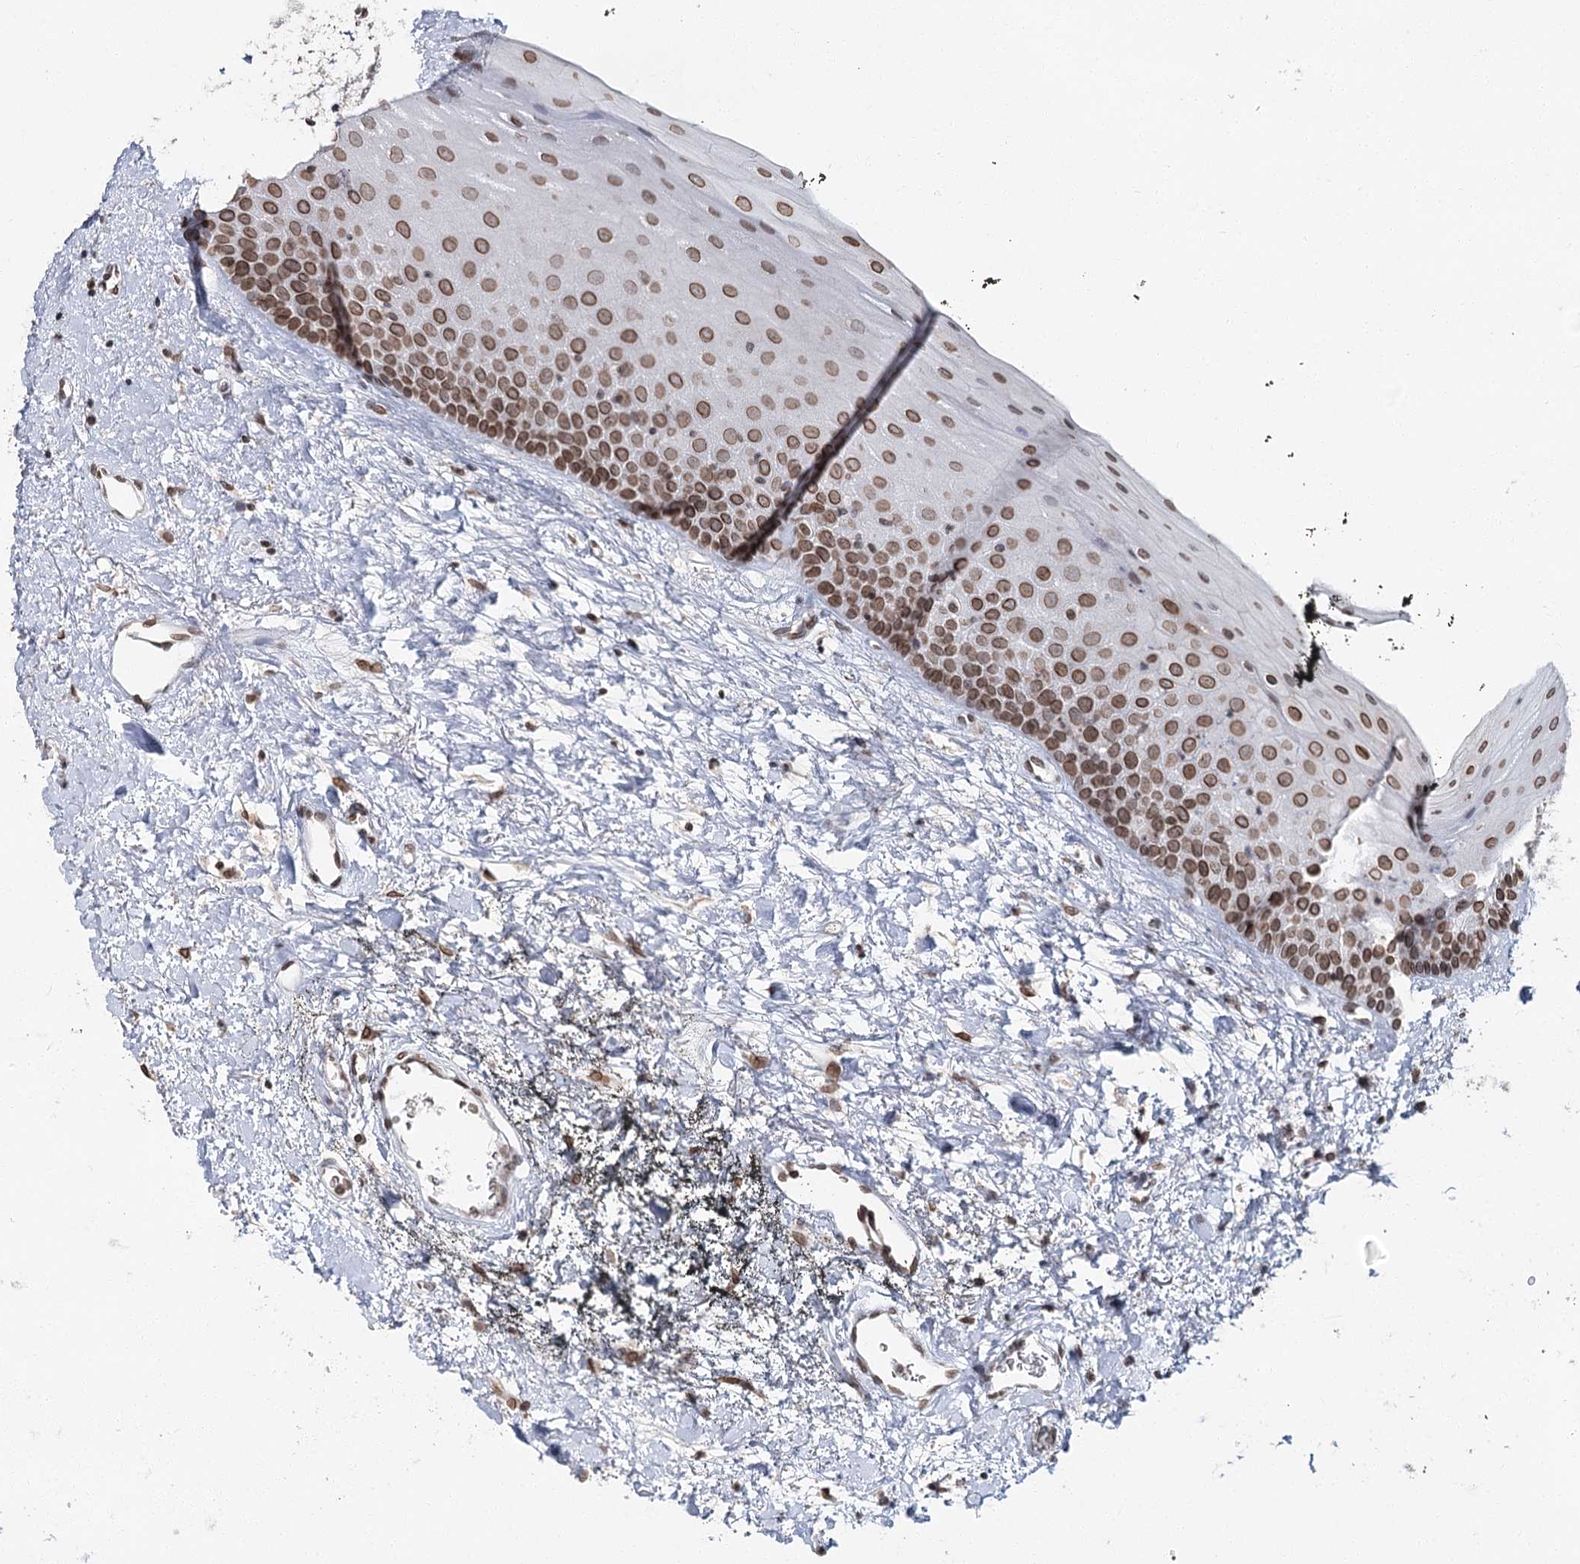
{"staining": {"intensity": "moderate", "quantity": ">75%", "location": "cytoplasmic/membranous,nuclear"}, "tissue": "oral mucosa", "cell_type": "Squamous epithelial cells", "image_type": "normal", "snomed": [{"axis": "morphology", "description": "Normal tissue, NOS"}, {"axis": "topography", "description": "Oral tissue"}], "caption": "Moderate cytoplasmic/membranous,nuclear expression is present in approximately >75% of squamous epithelial cells in unremarkable oral mucosa.", "gene": "KIAA0930", "patient": {"sex": "male", "age": 74}}